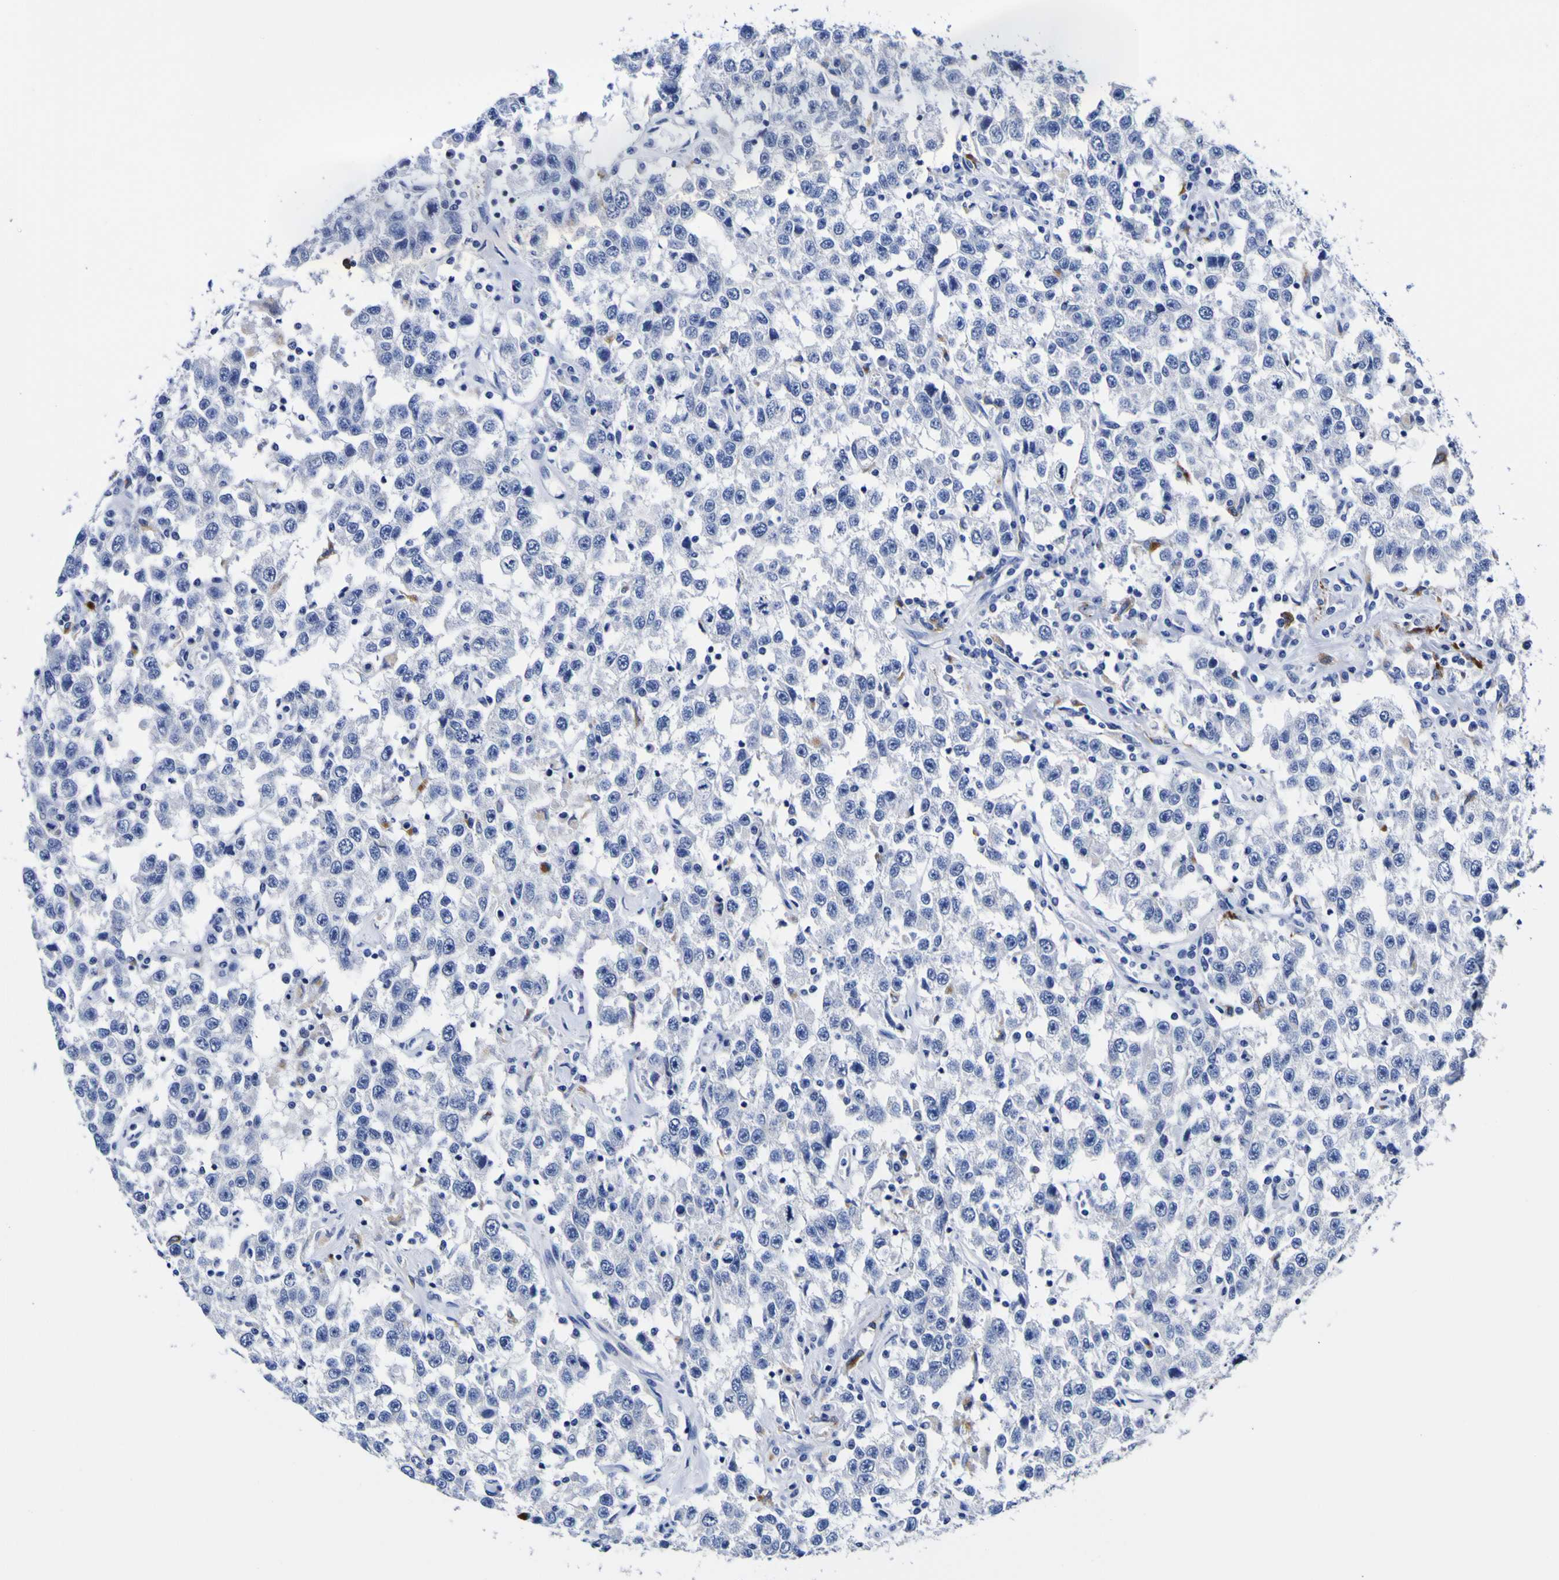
{"staining": {"intensity": "negative", "quantity": "none", "location": "none"}, "tissue": "testis cancer", "cell_type": "Tumor cells", "image_type": "cancer", "snomed": [{"axis": "morphology", "description": "Seminoma, NOS"}, {"axis": "topography", "description": "Testis"}], "caption": "Histopathology image shows no significant protein positivity in tumor cells of testis cancer (seminoma). Brightfield microscopy of immunohistochemistry stained with DAB (brown) and hematoxylin (blue), captured at high magnification.", "gene": "HLA-DQA1", "patient": {"sex": "male", "age": 41}}